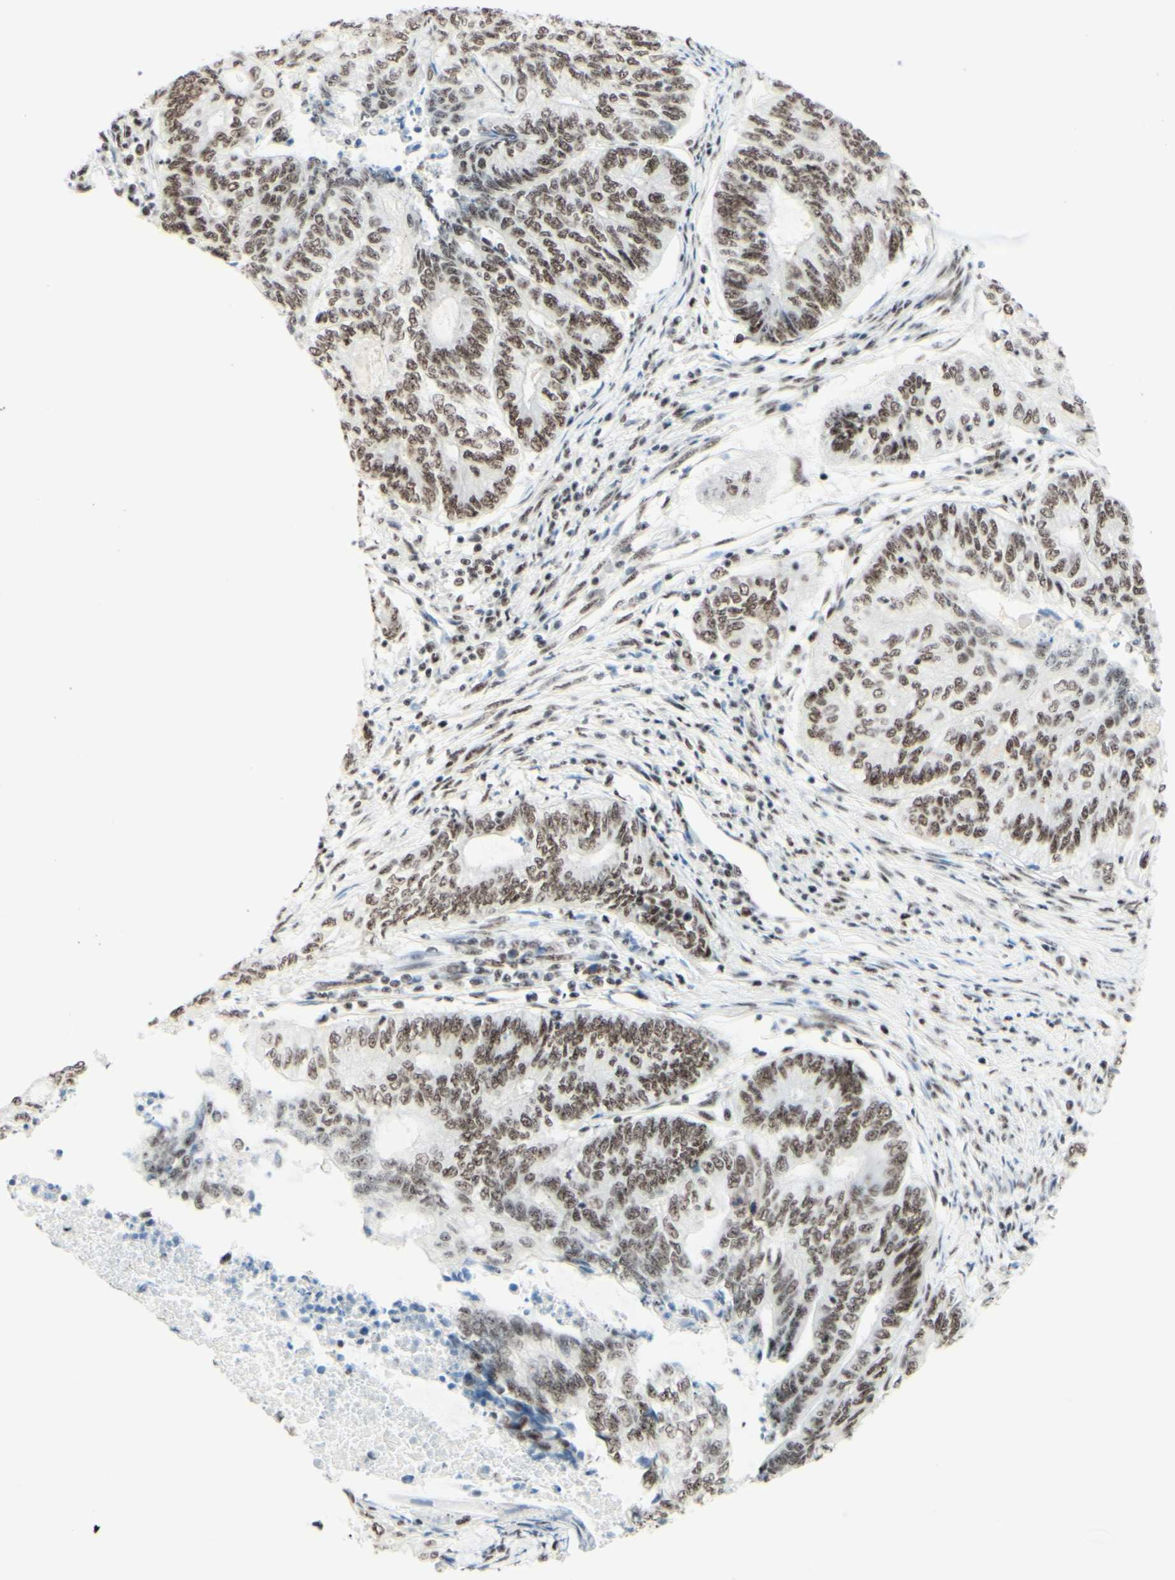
{"staining": {"intensity": "weak", "quantity": ">75%", "location": "nuclear"}, "tissue": "endometrial cancer", "cell_type": "Tumor cells", "image_type": "cancer", "snomed": [{"axis": "morphology", "description": "Adenocarcinoma, NOS"}, {"axis": "topography", "description": "Uterus"}, {"axis": "topography", "description": "Endometrium"}], "caption": "Weak nuclear staining for a protein is identified in about >75% of tumor cells of endometrial cancer (adenocarcinoma) using immunohistochemistry (IHC).", "gene": "WTAP", "patient": {"sex": "female", "age": 70}}